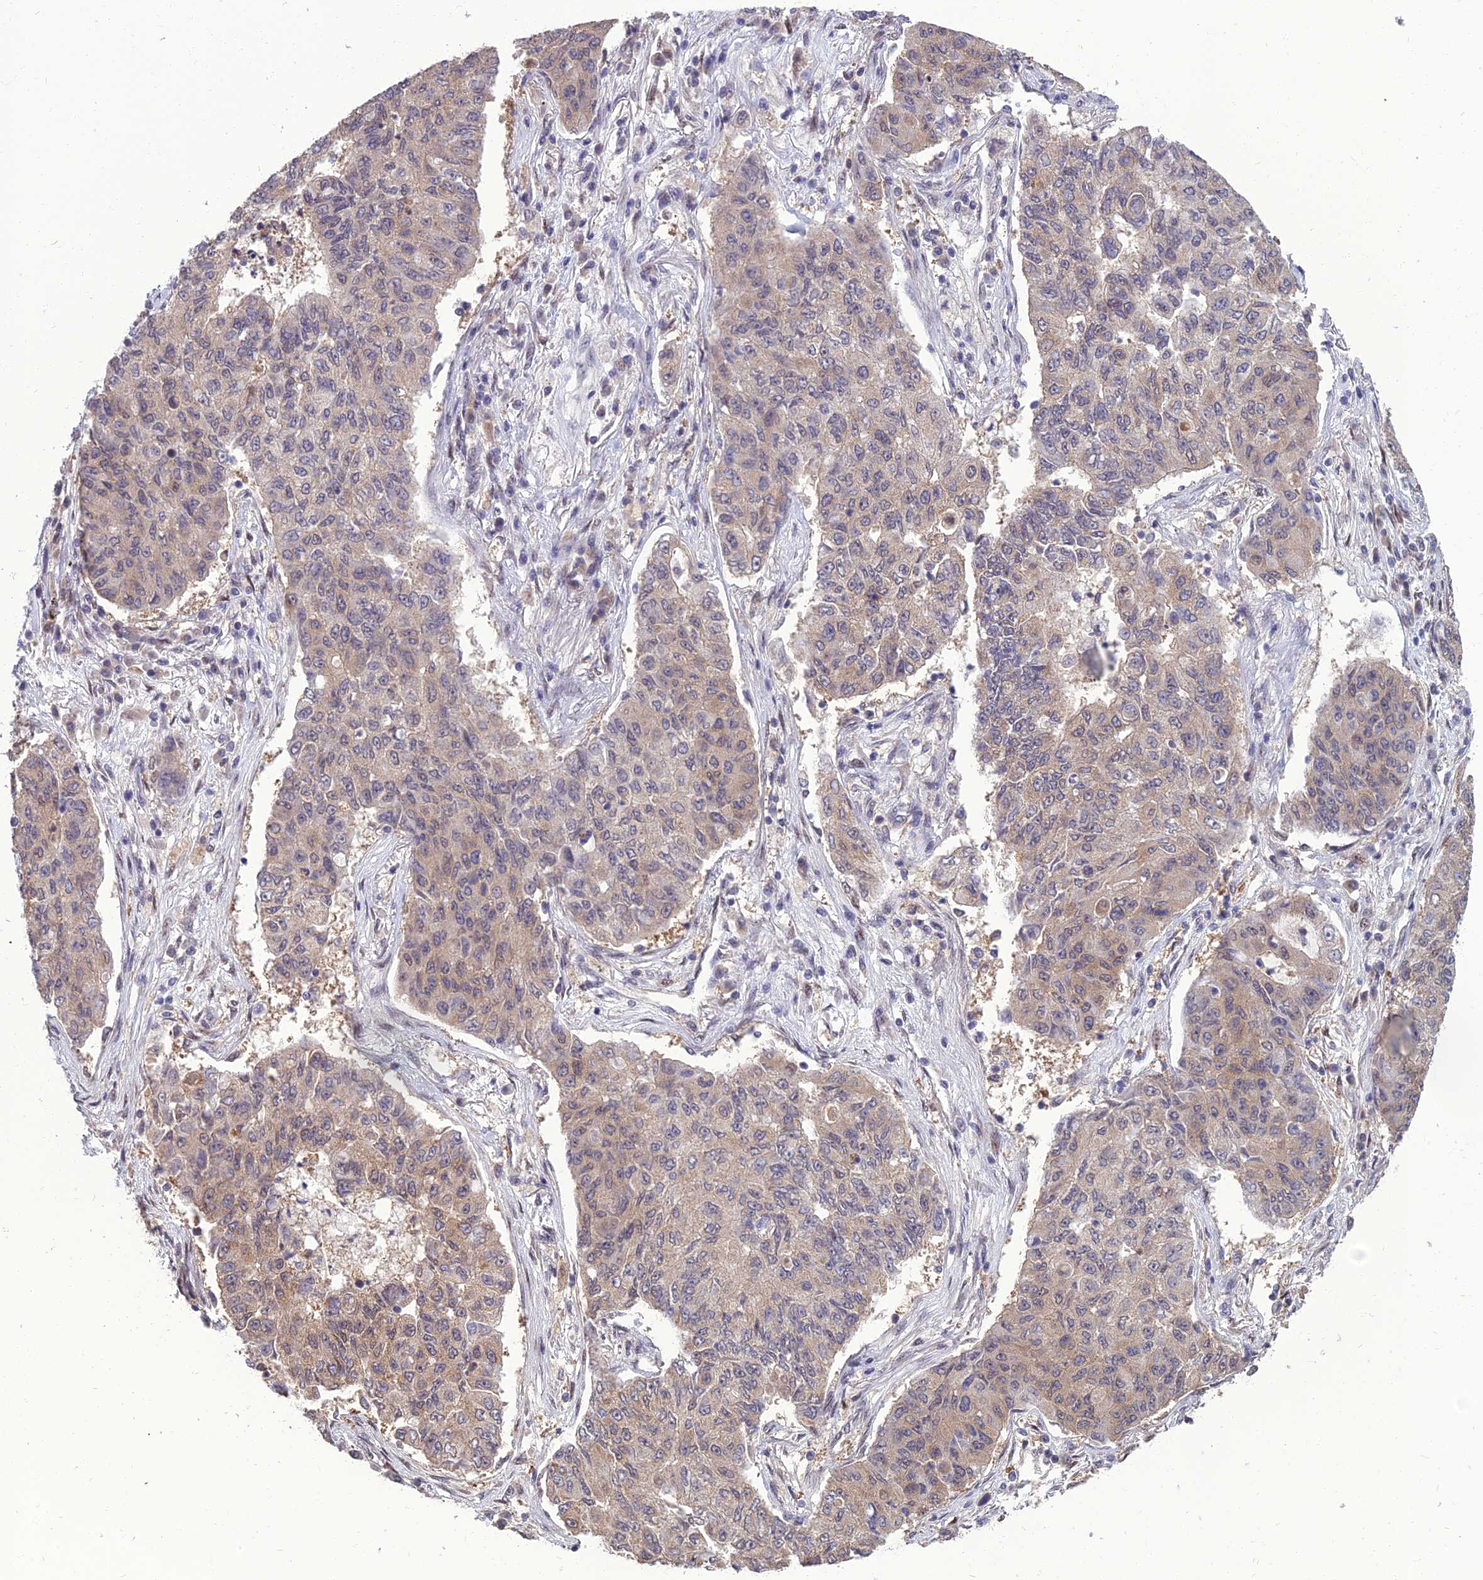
{"staining": {"intensity": "weak", "quantity": "<25%", "location": "cytoplasmic/membranous,nuclear"}, "tissue": "lung cancer", "cell_type": "Tumor cells", "image_type": "cancer", "snomed": [{"axis": "morphology", "description": "Squamous cell carcinoma, NOS"}, {"axis": "topography", "description": "Lung"}], "caption": "DAB (3,3'-diaminobenzidine) immunohistochemical staining of lung squamous cell carcinoma exhibits no significant staining in tumor cells.", "gene": "NR4A3", "patient": {"sex": "male", "age": 74}}